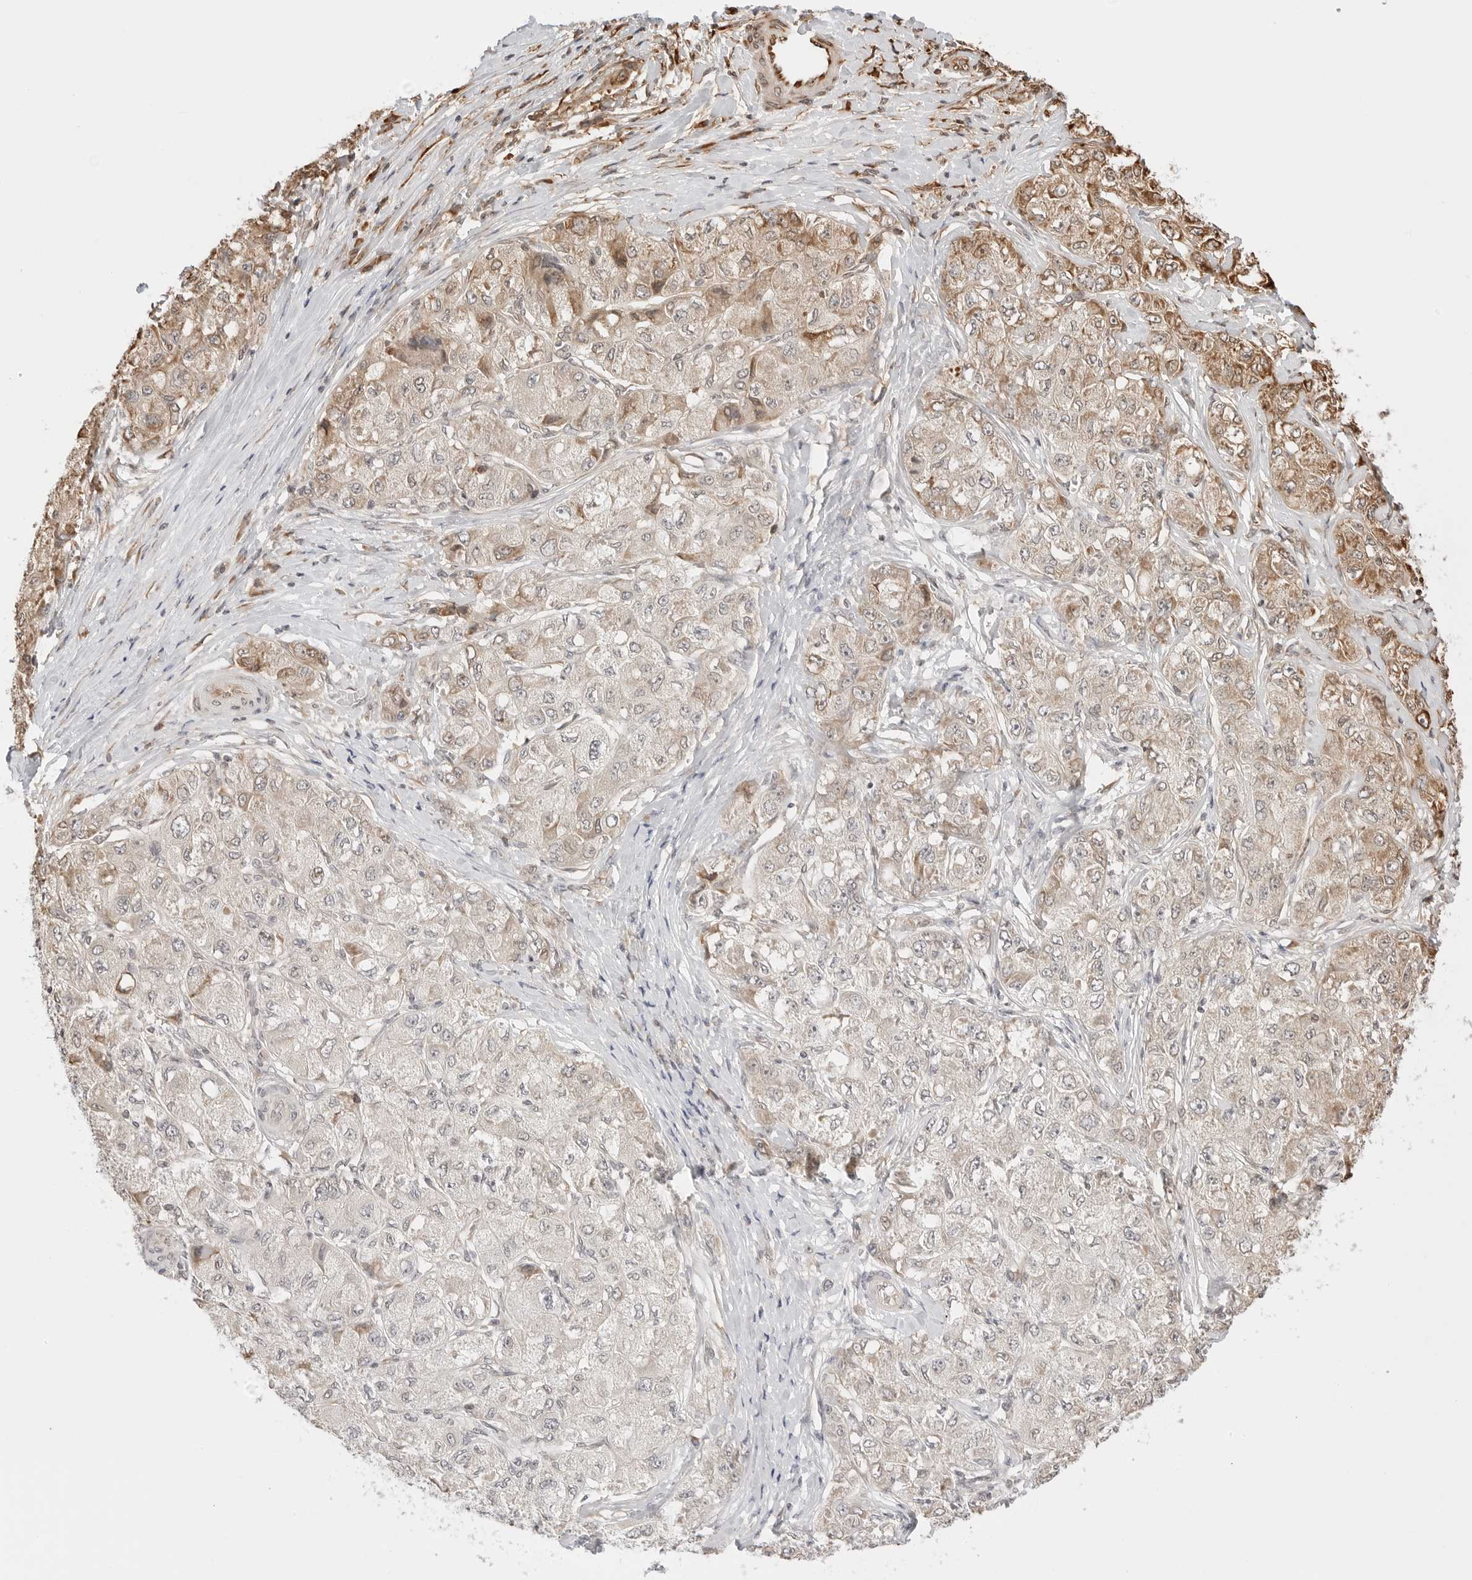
{"staining": {"intensity": "moderate", "quantity": "<25%", "location": "cytoplasmic/membranous"}, "tissue": "liver cancer", "cell_type": "Tumor cells", "image_type": "cancer", "snomed": [{"axis": "morphology", "description": "Carcinoma, Hepatocellular, NOS"}, {"axis": "topography", "description": "Liver"}], "caption": "Protein staining of liver cancer tissue demonstrates moderate cytoplasmic/membranous staining in approximately <25% of tumor cells.", "gene": "FKBP14", "patient": {"sex": "male", "age": 80}}